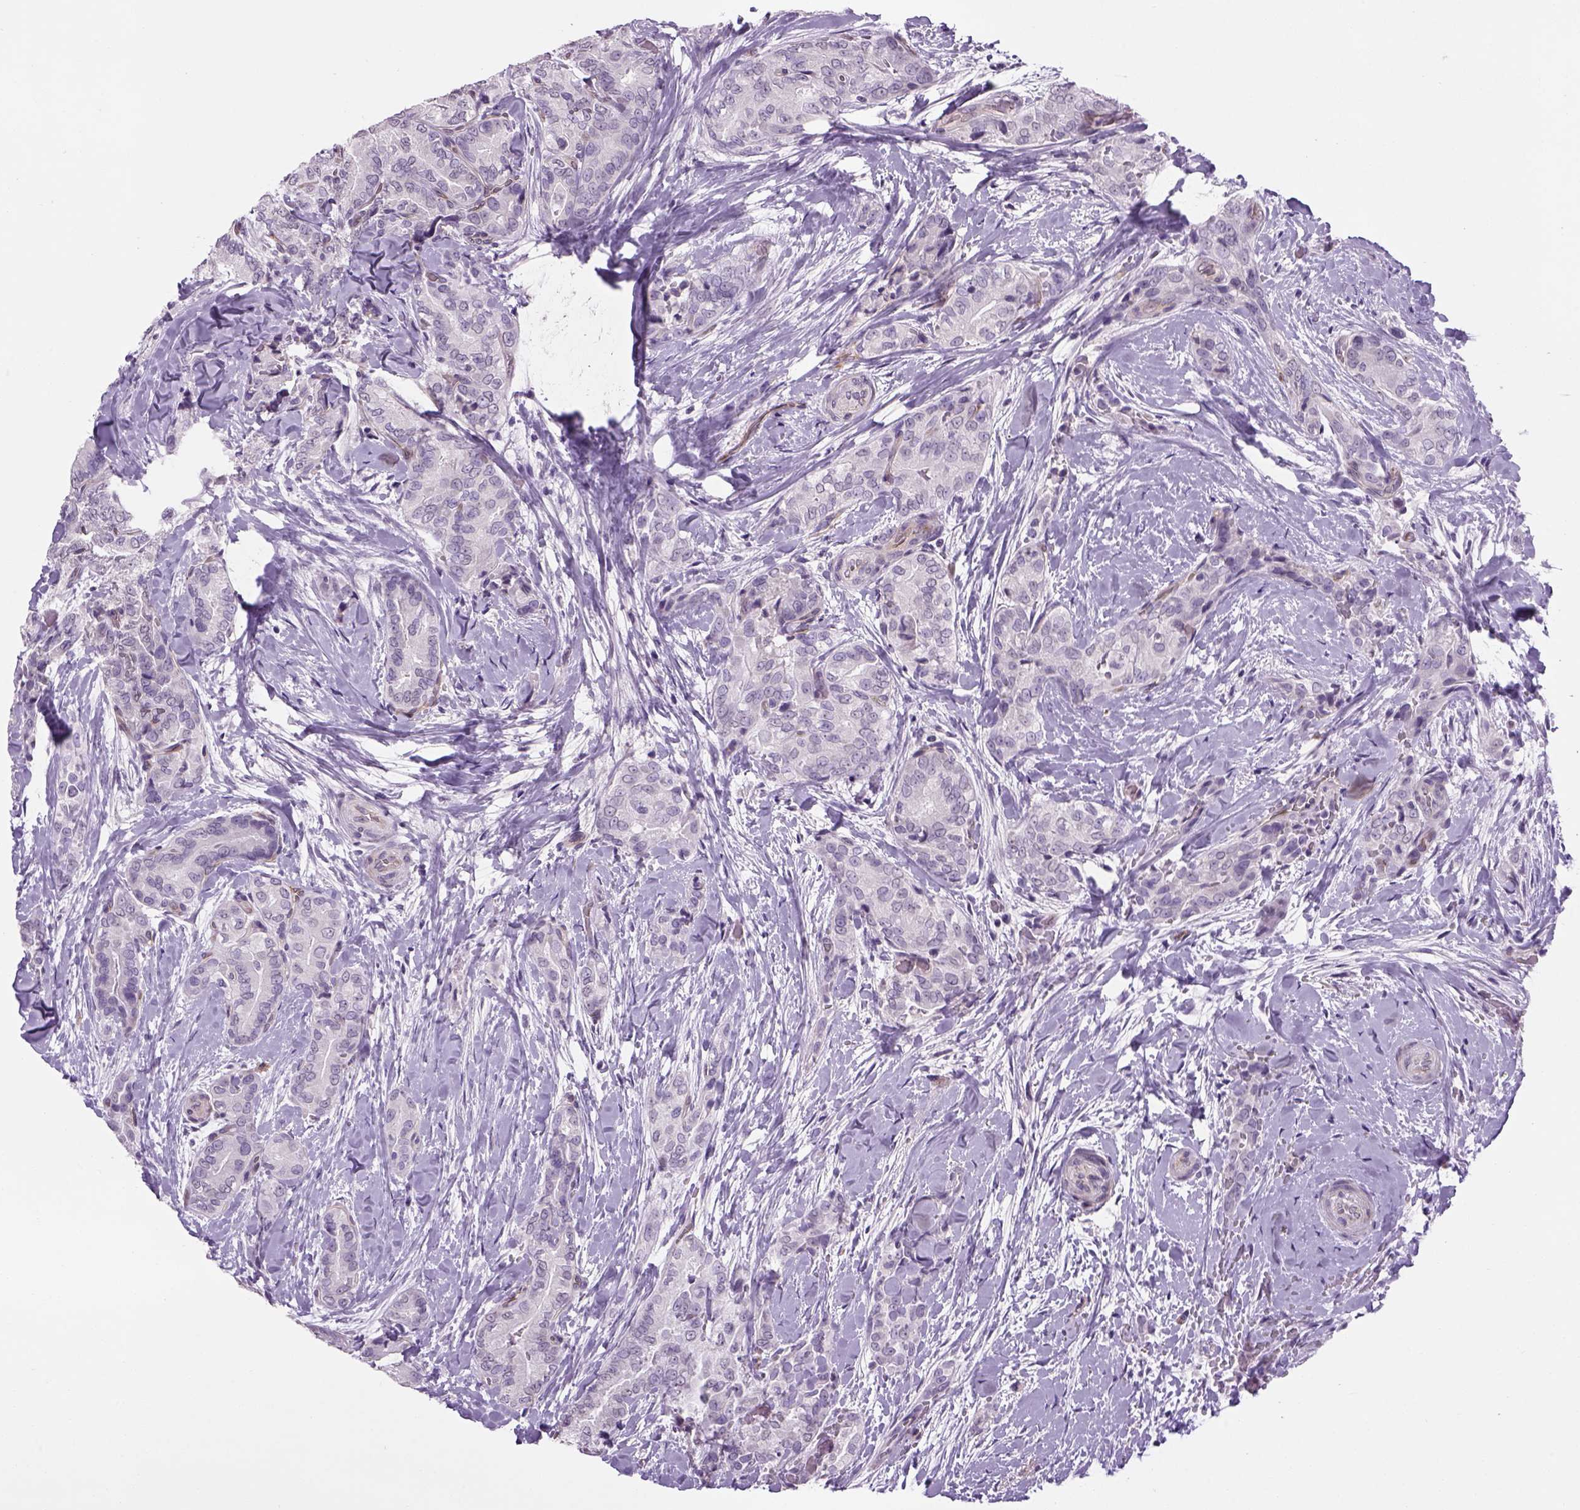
{"staining": {"intensity": "negative", "quantity": "none", "location": "none"}, "tissue": "thyroid cancer", "cell_type": "Tumor cells", "image_type": "cancer", "snomed": [{"axis": "morphology", "description": "Papillary adenocarcinoma, NOS"}, {"axis": "topography", "description": "Thyroid gland"}], "caption": "Tumor cells show no significant protein expression in thyroid papillary adenocarcinoma.", "gene": "PRRT1", "patient": {"sex": "male", "age": 61}}